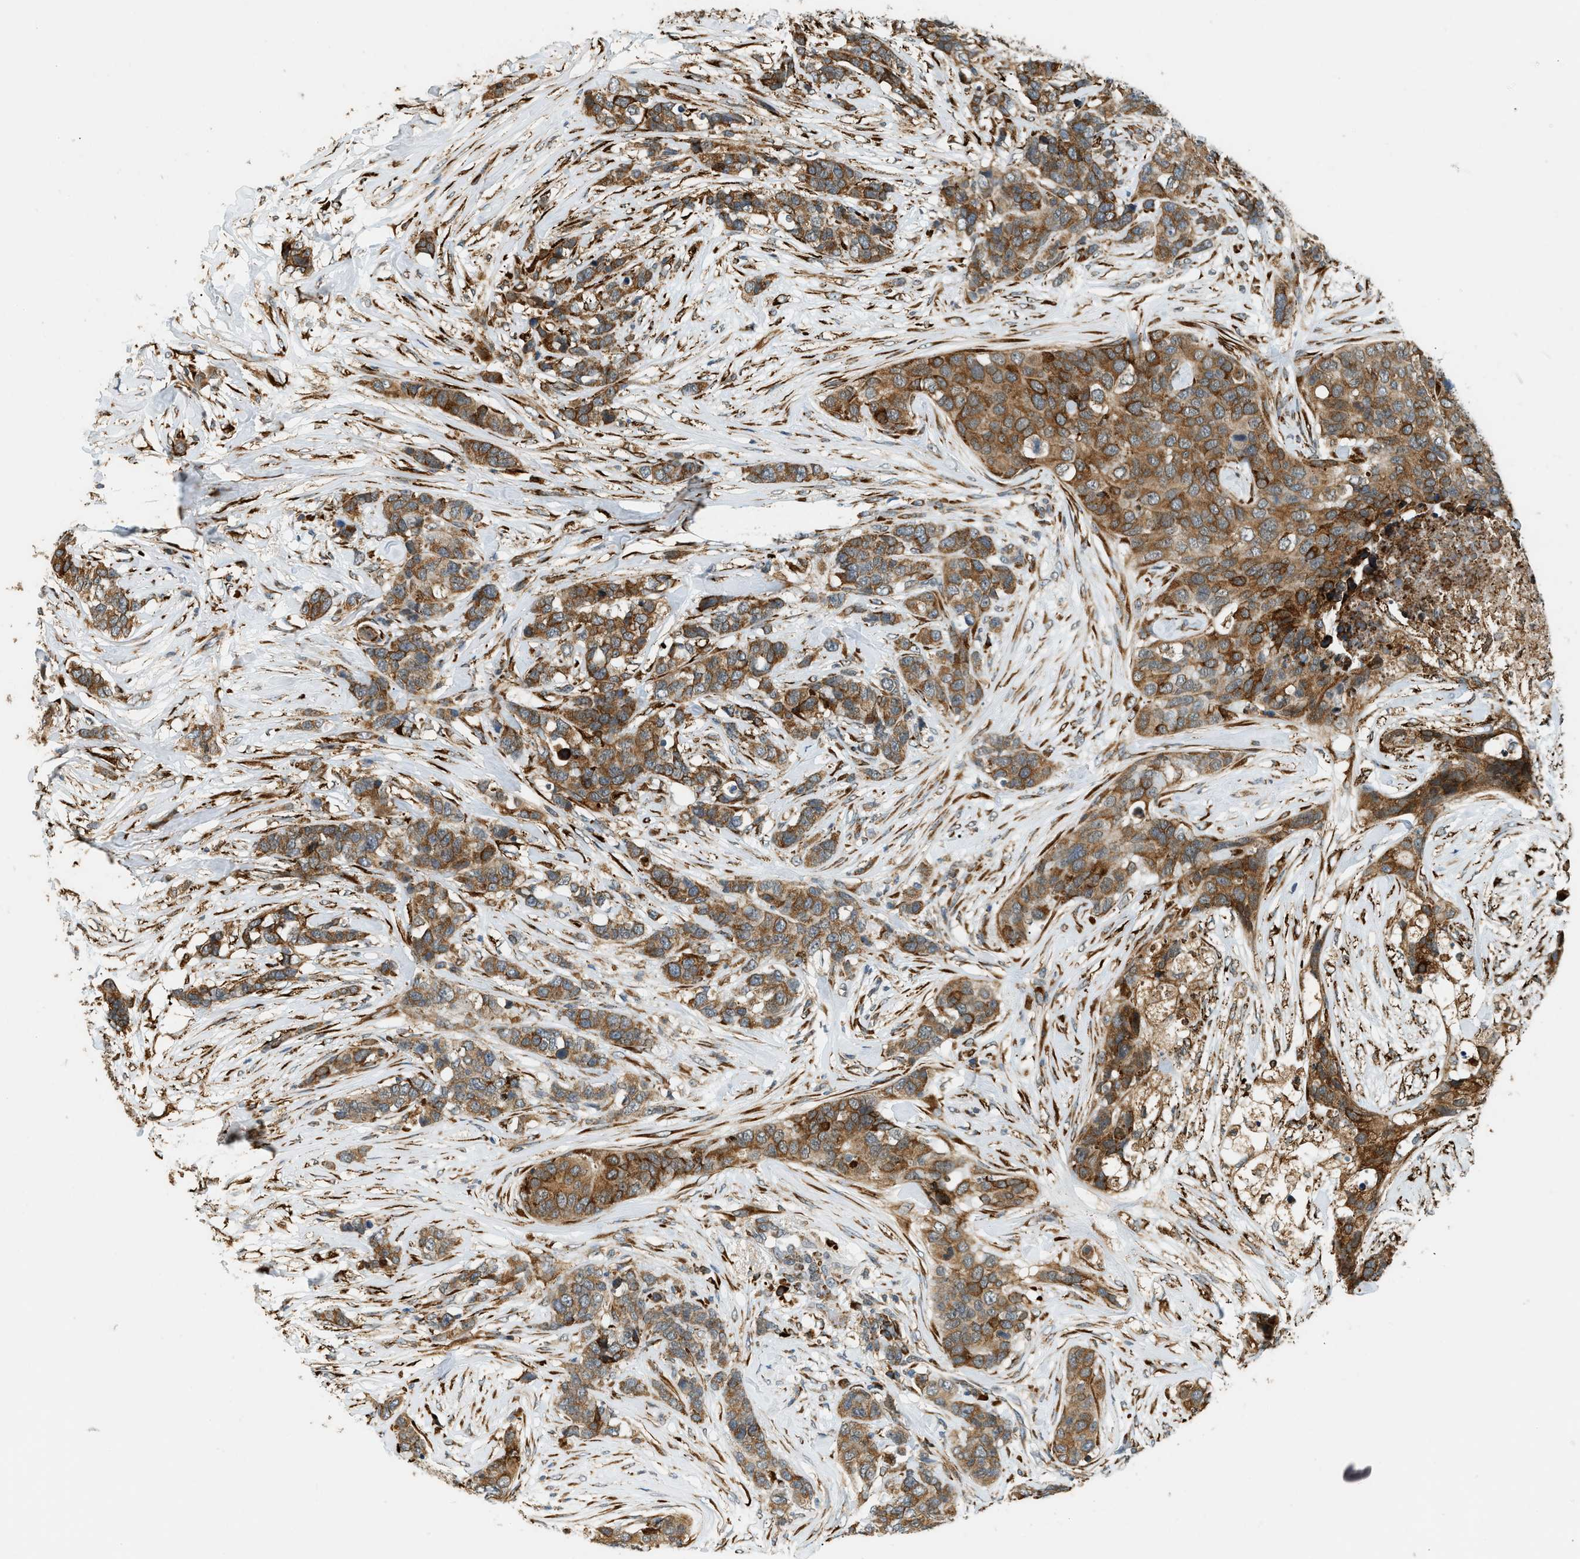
{"staining": {"intensity": "moderate", "quantity": ">75%", "location": "cytoplasmic/membranous"}, "tissue": "breast cancer", "cell_type": "Tumor cells", "image_type": "cancer", "snomed": [{"axis": "morphology", "description": "Lobular carcinoma"}, {"axis": "topography", "description": "Breast"}], "caption": "IHC (DAB) staining of human lobular carcinoma (breast) exhibits moderate cytoplasmic/membranous protein positivity in about >75% of tumor cells. The staining was performed using DAB to visualize the protein expression in brown, while the nuclei were stained in blue with hematoxylin (Magnification: 20x).", "gene": "SEMA4D", "patient": {"sex": "female", "age": 59}}